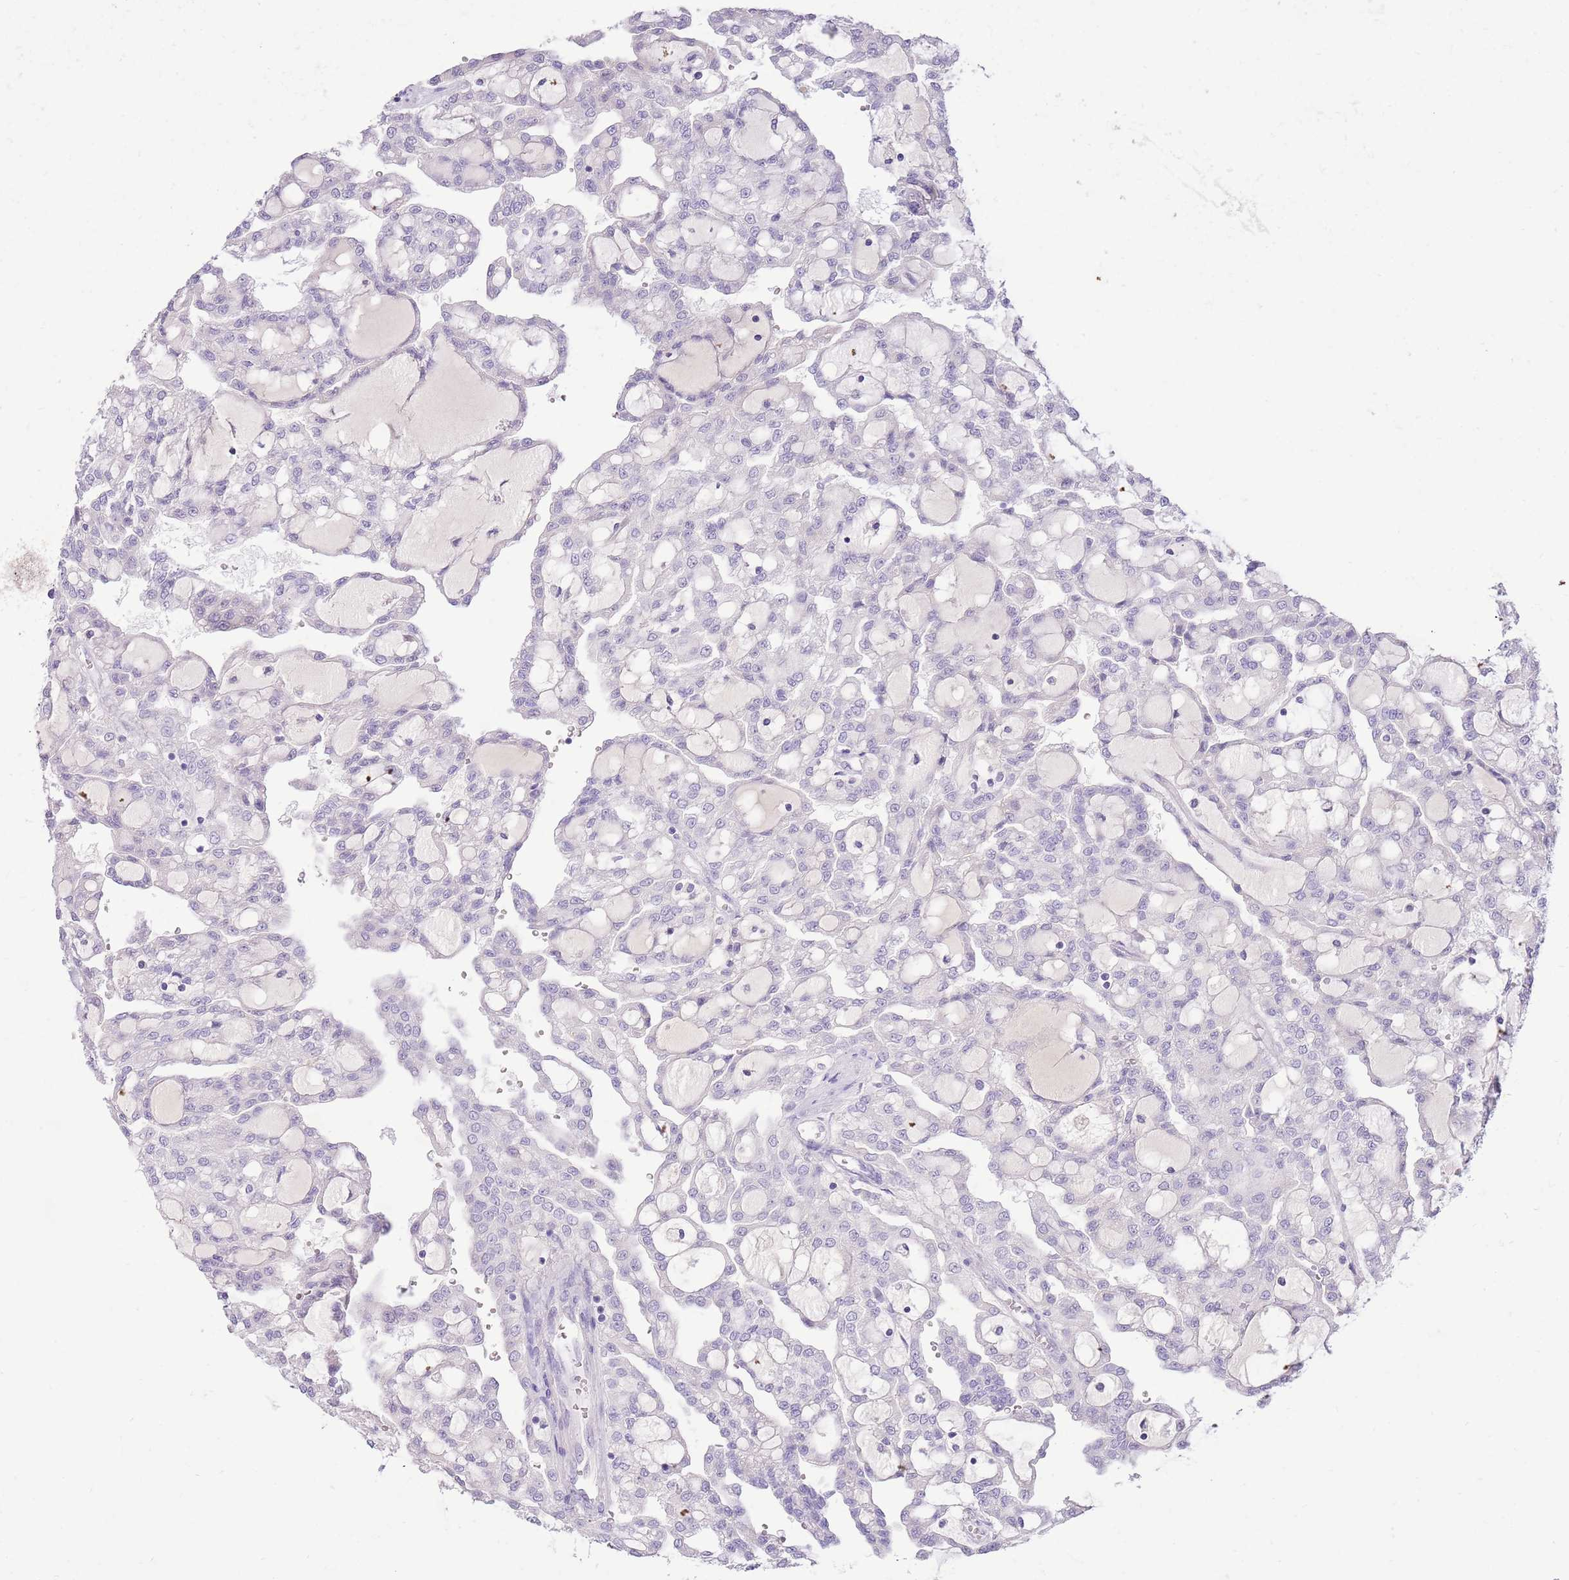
{"staining": {"intensity": "negative", "quantity": "none", "location": "none"}, "tissue": "renal cancer", "cell_type": "Tumor cells", "image_type": "cancer", "snomed": [{"axis": "morphology", "description": "Adenocarcinoma, NOS"}, {"axis": "topography", "description": "Kidney"}], "caption": "Tumor cells are negative for brown protein staining in renal cancer. (DAB (3,3'-diaminobenzidine) immunohistochemistry (IHC), high magnification).", "gene": "TOX2", "patient": {"sex": "male", "age": 63}}